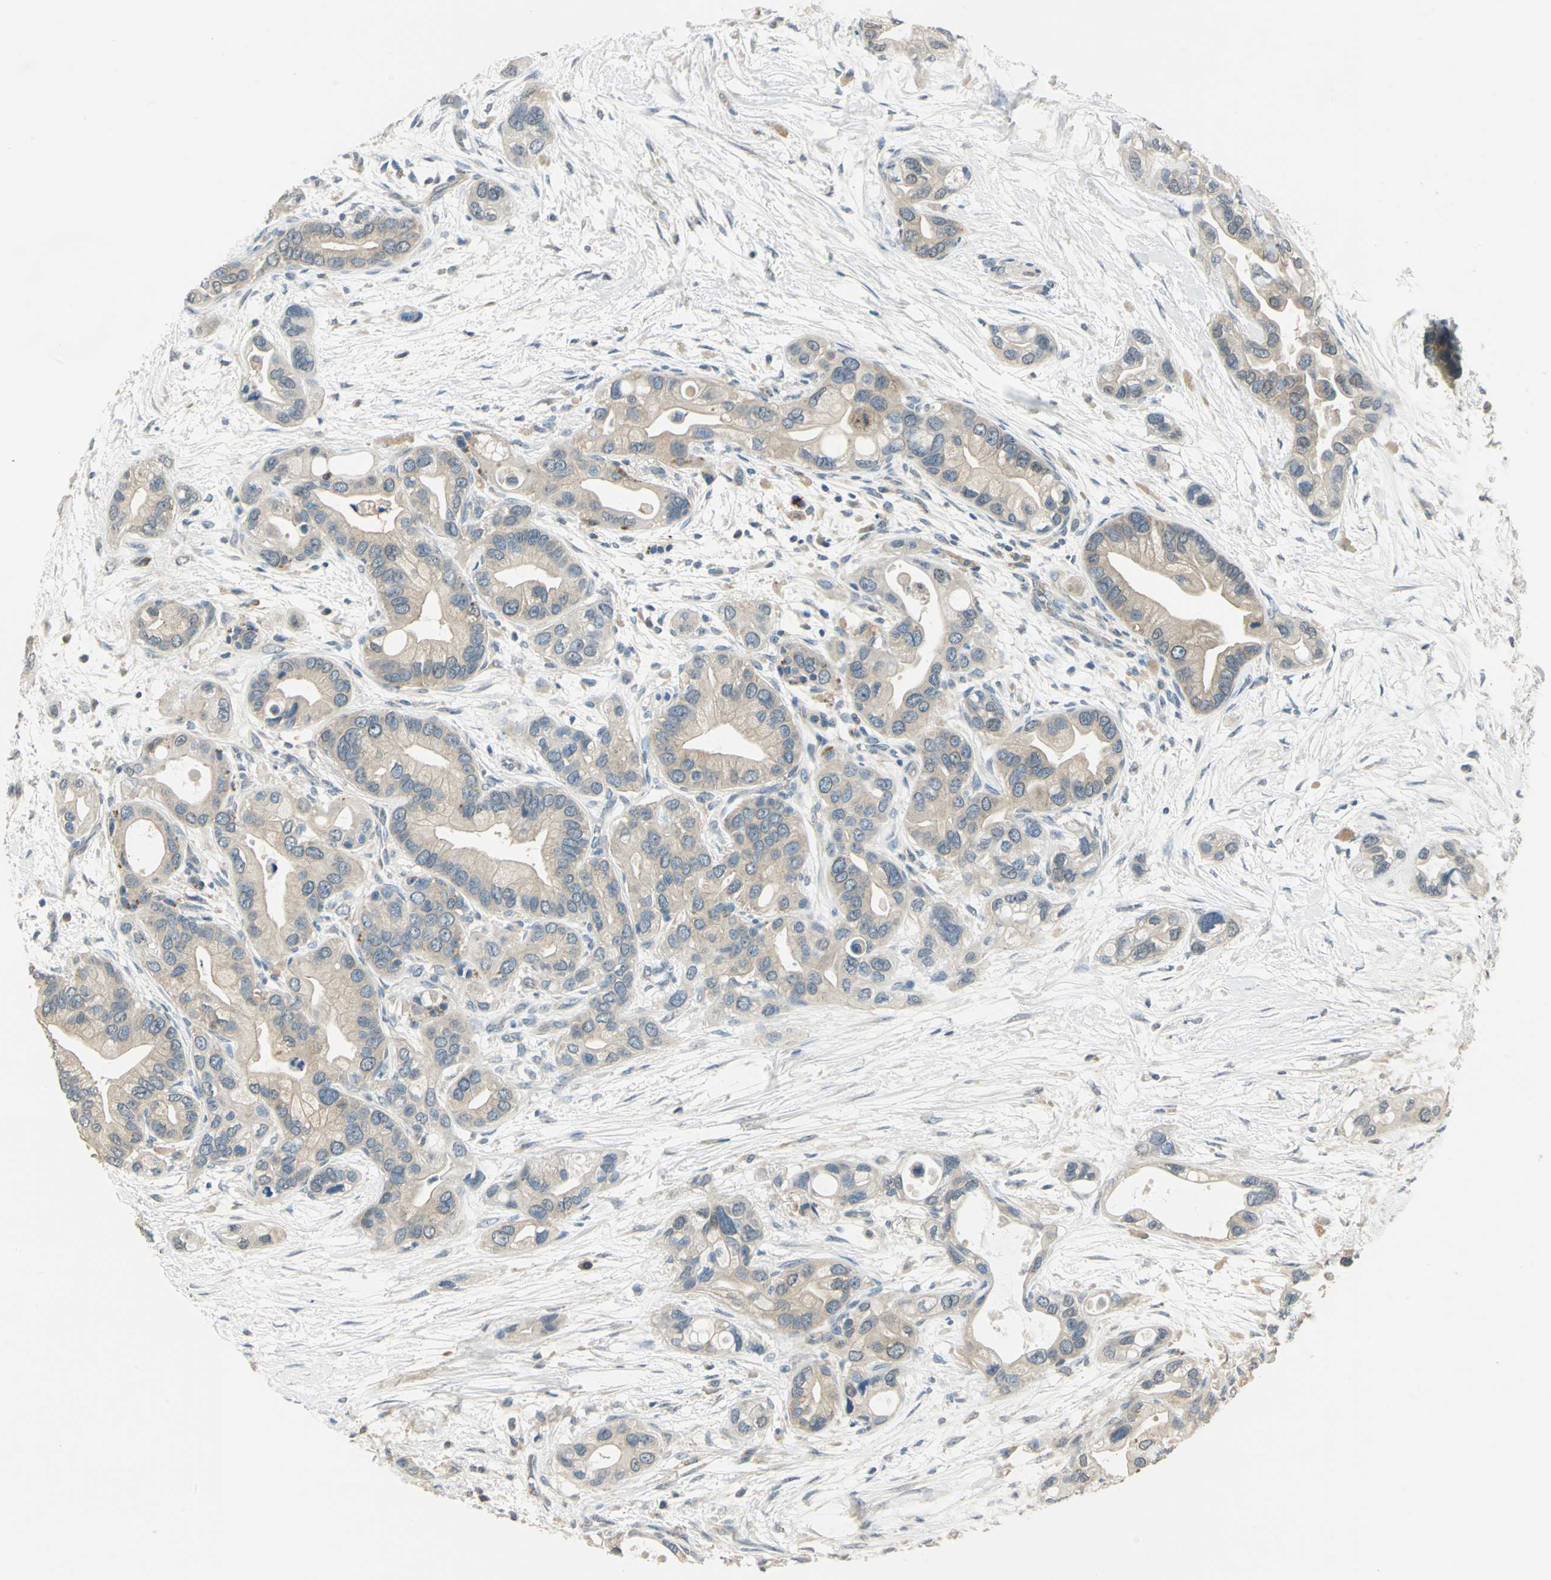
{"staining": {"intensity": "weak", "quantity": ">75%", "location": "cytoplasmic/membranous"}, "tissue": "pancreatic cancer", "cell_type": "Tumor cells", "image_type": "cancer", "snomed": [{"axis": "morphology", "description": "Adenocarcinoma, NOS"}, {"axis": "topography", "description": "Pancreas"}], "caption": "Pancreatic cancer (adenocarcinoma) was stained to show a protein in brown. There is low levels of weak cytoplasmic/membranous positivity in approximately >75% of tumor cells.", "gene": "SHC2", "patient": {"sex": "female", "age": 77}}